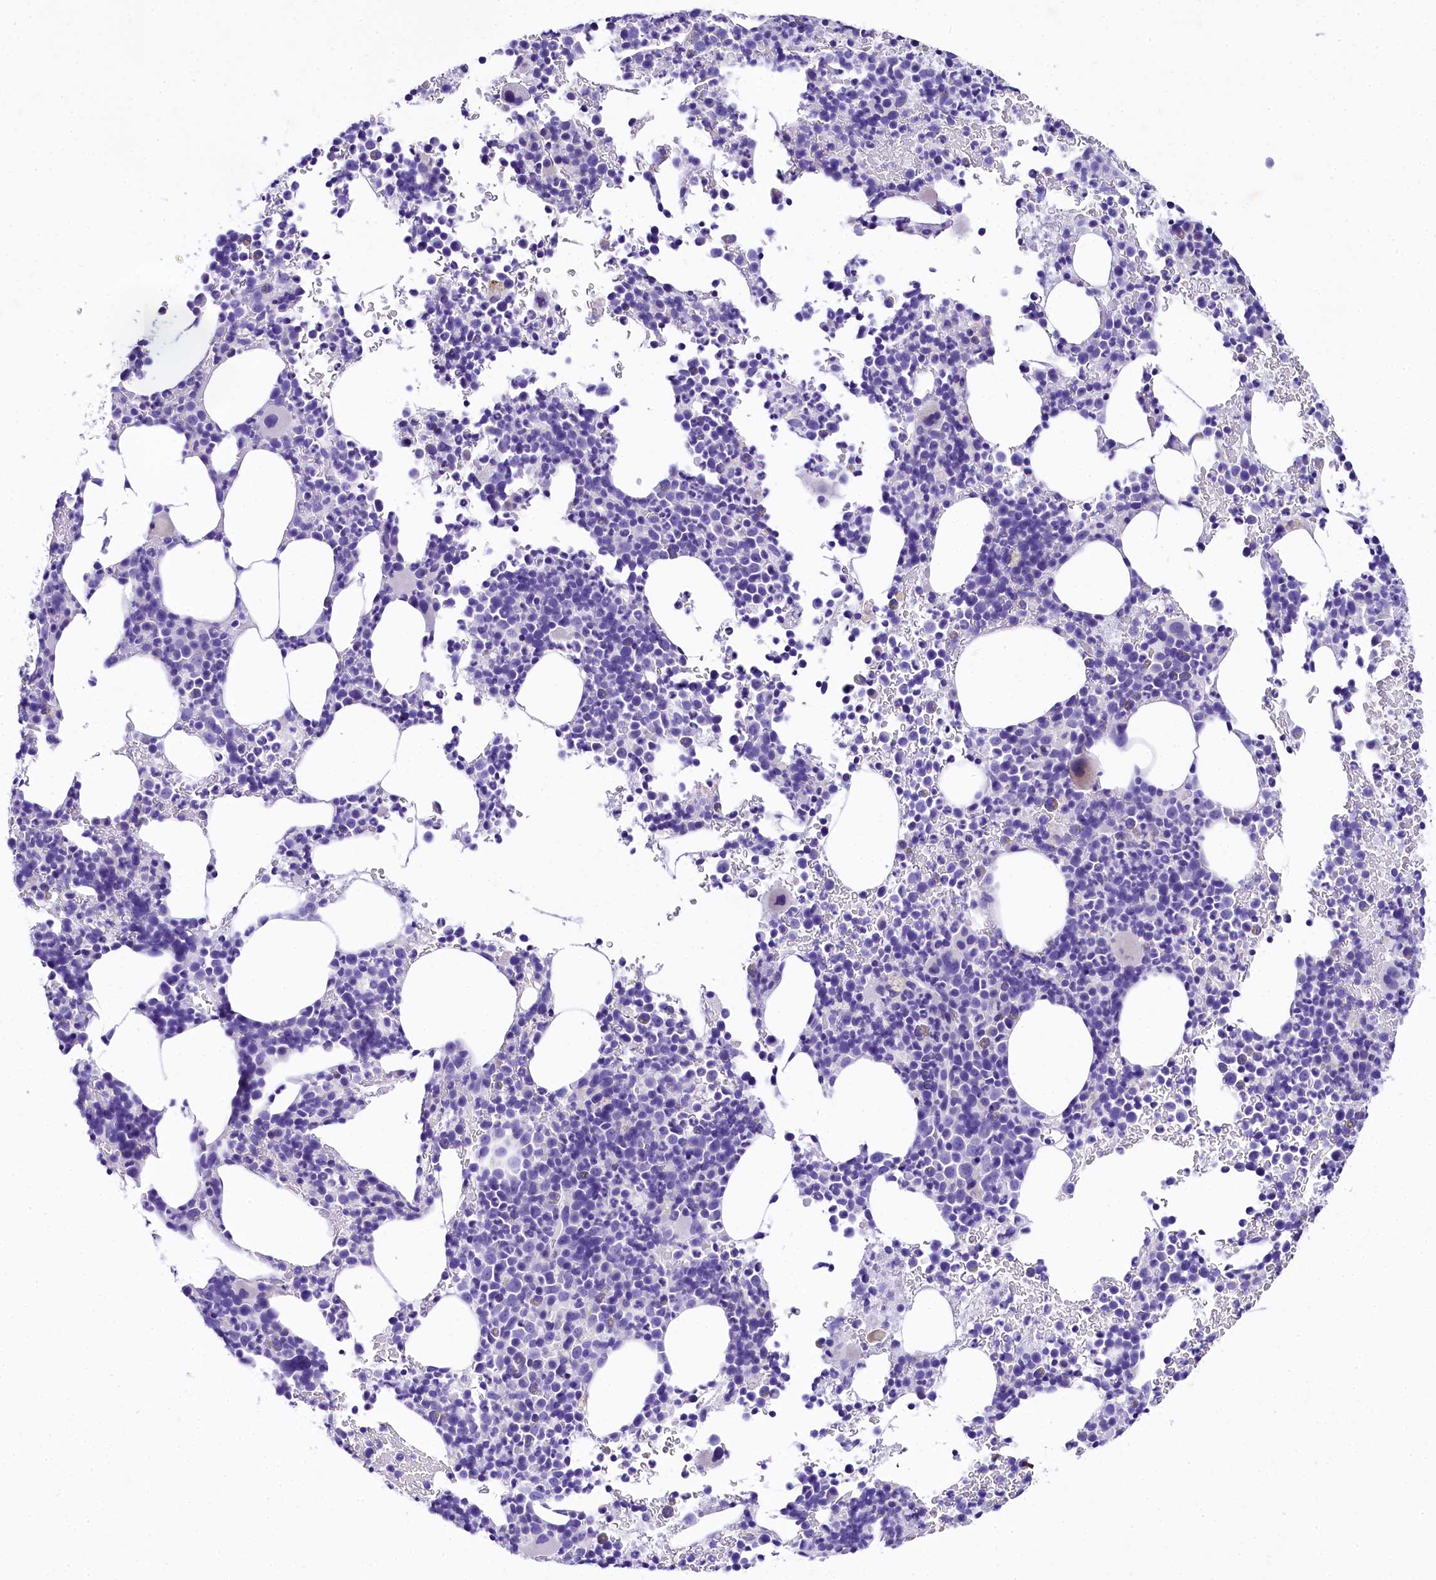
{"staining": {"intensity": "negative", "quantity": "none", "location": "none"}, "tissue": "bone marrow", "cell_type": "Hematopoietic cells", "image_type": "normal", "snomed": [{"axis": "morphology", "description": "Normal tissue, NOS"}, {"axis": "topography", "description": "Bone marrow"}], "caption": "Human bone marrow stained for a protein using IHC reveals no expression in hematopoietic cells.", "gene": "SOD3", "patient": {"sex": "female", "age": 82}}